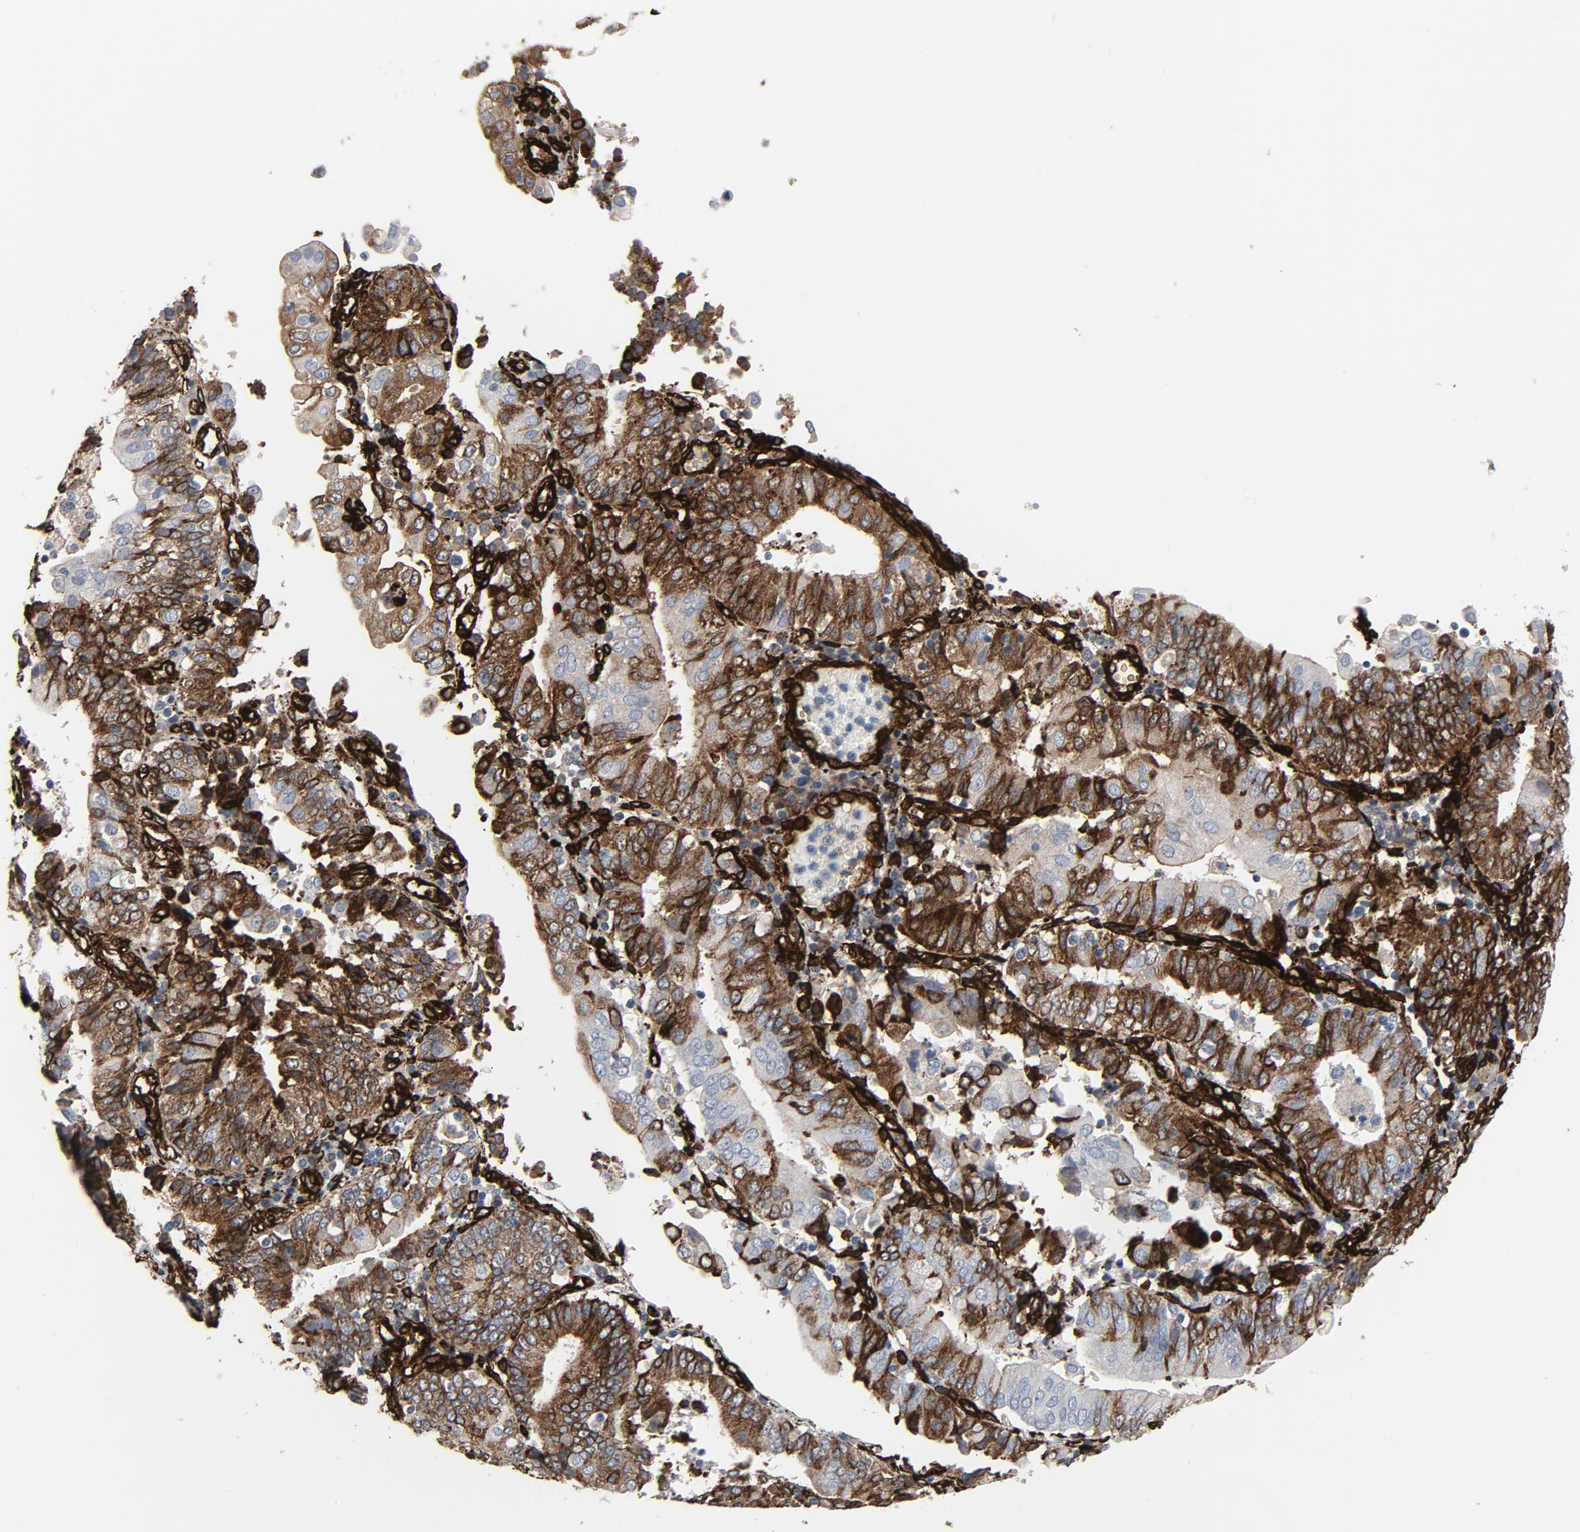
{"staining": {"intensity": "strong", "quantity": ">75%", "location": "cytoplasmic/membranous"}, "tissue": "endometrial cancer", "cell_type": "Tumor cells", "image_type": "cancer", "snomed": [{"axis": "morphology", "description": "Adenocarcinoma, NOS"}, {"axis": "topography", "description": "Endometrium"}], "caption": "Brown immunohistochemical staining in human endometrial cancer (adenocarcinoma) displays strong cytoplasmic/membranous expression in about >75% of tumor cells.", "gene": "SERPINH1", "patient": {"sex": "female", "age": 86}}